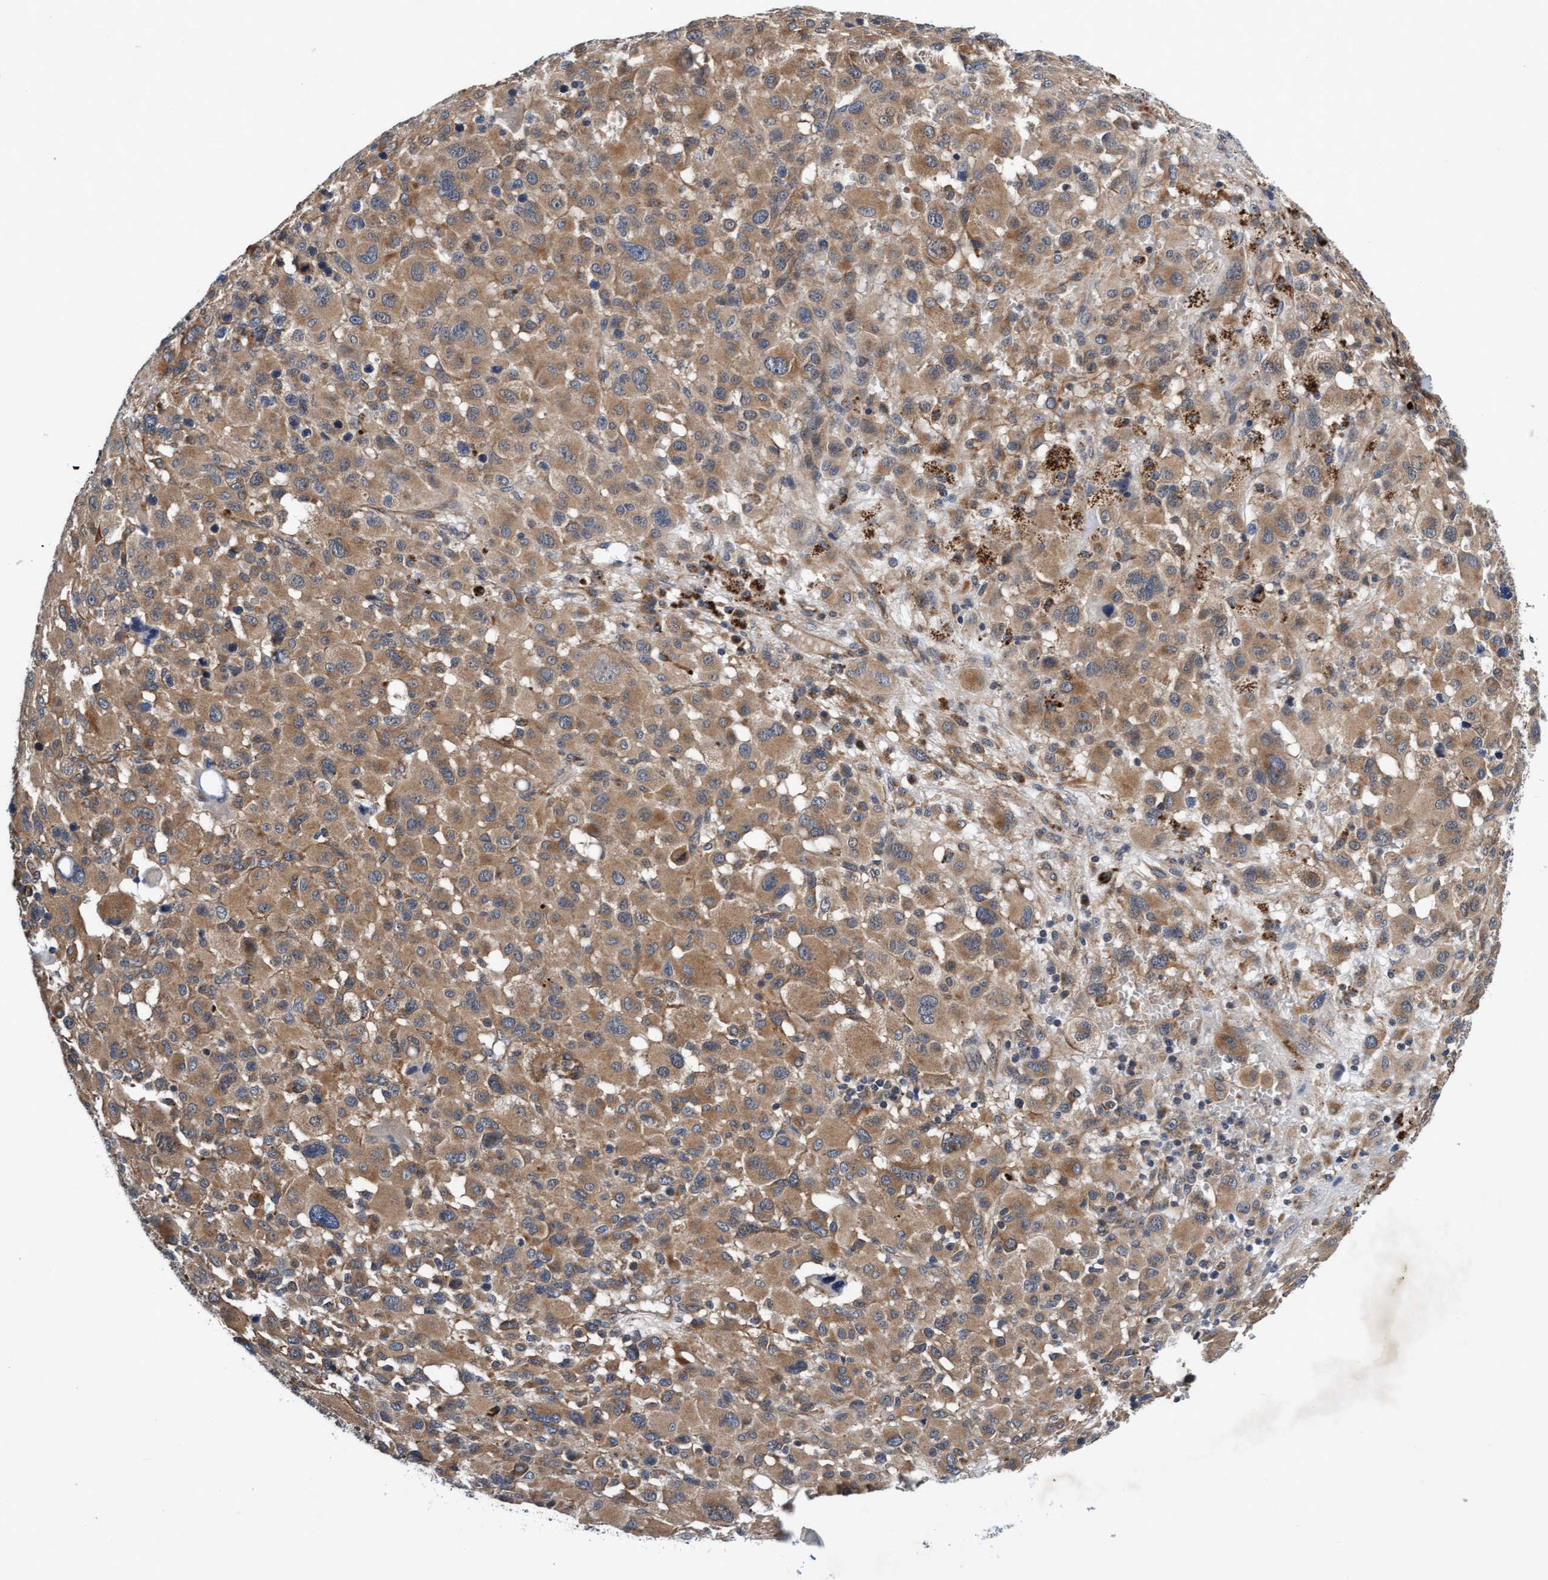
{"staining": {"intensity": "moderate", "quantity": ">75%", "location": "cytoplasmic/membranous"}, "tissue": "melanoma", "cell_type": "Tumor cells", "image_type": "cancer", "snomed": [{"axis": "morphology", "description": "Malignant melanoma, Metastatic site"}, {"axis": "topography", "description": "Skin"}], "caption": "Melanoma stained with a brown dye shows moderate cytoplasmic/membranous positive positivity in about >75% of tumor cells.", "gene": "EFCAB13", "patient": {"sex": "female", "age": 74}}